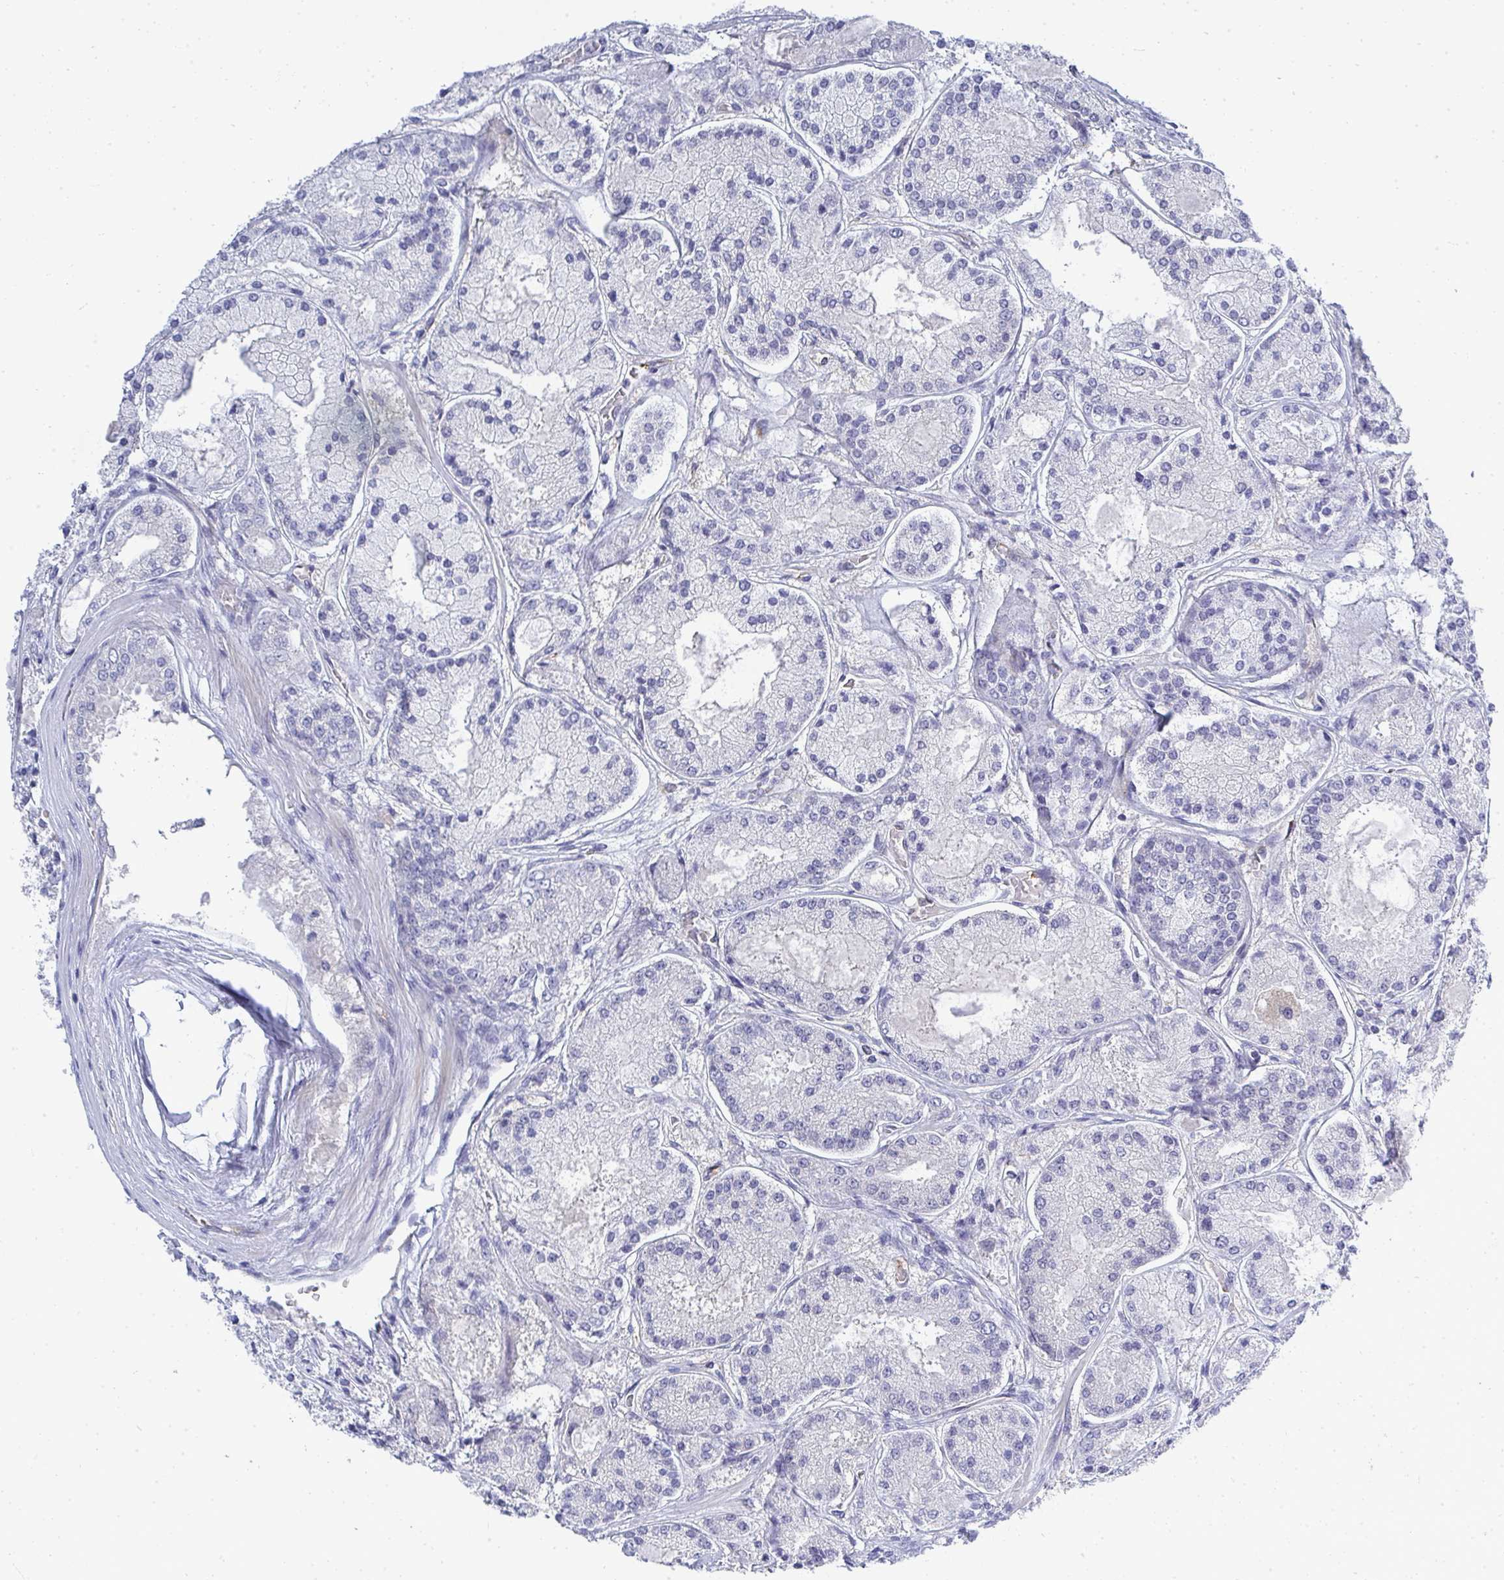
{"staining": {"intensity": "negative", "quantity": "none", "location": "none"}, "tissue": "prostate cancer", "cell_type": "Tumor cells", "image_type": "cancer", "snomed": [{"axis": "morphology", "description": "Adenocarcinoma, High grade"}, {"axis": "topography", "description": "Prostate"}], "caption": "Histopathology image shows no protein expression in tumor cells of prostate cancer tissue. (DAB (3,3'-diaminobenzidine) immunohistochemistry (IHC) visualized using brightfield microscopy, high magnification).", "gene": "TMEM82", "patient": {"sex": "male", "age": 67}}